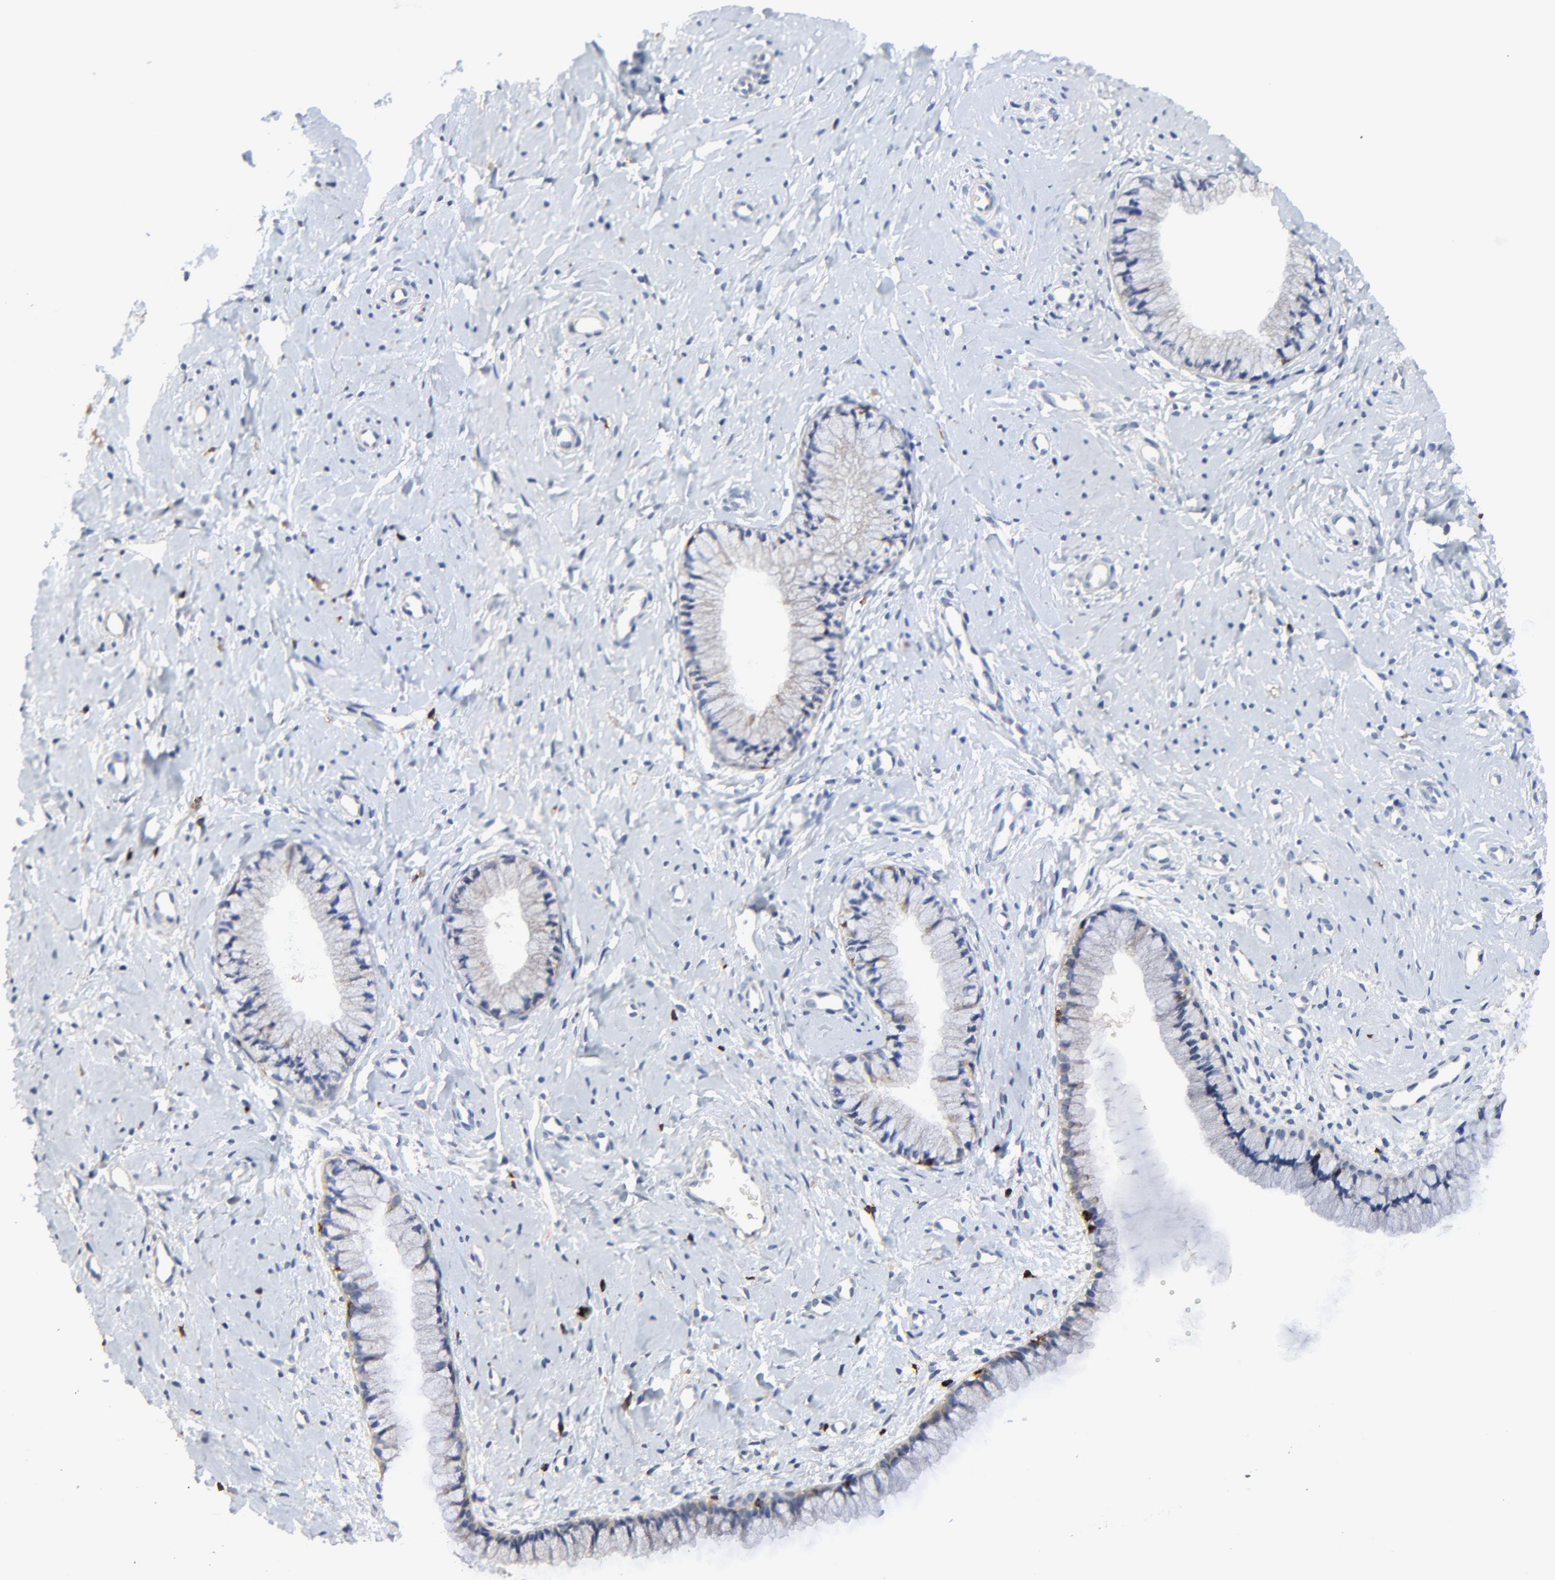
{"staining": {"intensity": "weak", "quantity": "<25%", "location": "cytoplasmic/membranous"}, "tissue": "cervix", "cell_type": "Glandular cells", "image_type": "normal", "snomed": [{"axis": "morphology", "description": "Normal tissue, NOS"}, {"axis": "topography", "description": "Cervix"}], "caption": "A histopathology image of cervix stained for a protein displays no brown staining in glandular cells.", "gene": "SKAP1", "patient": {"sex": "female", "age": 46}}